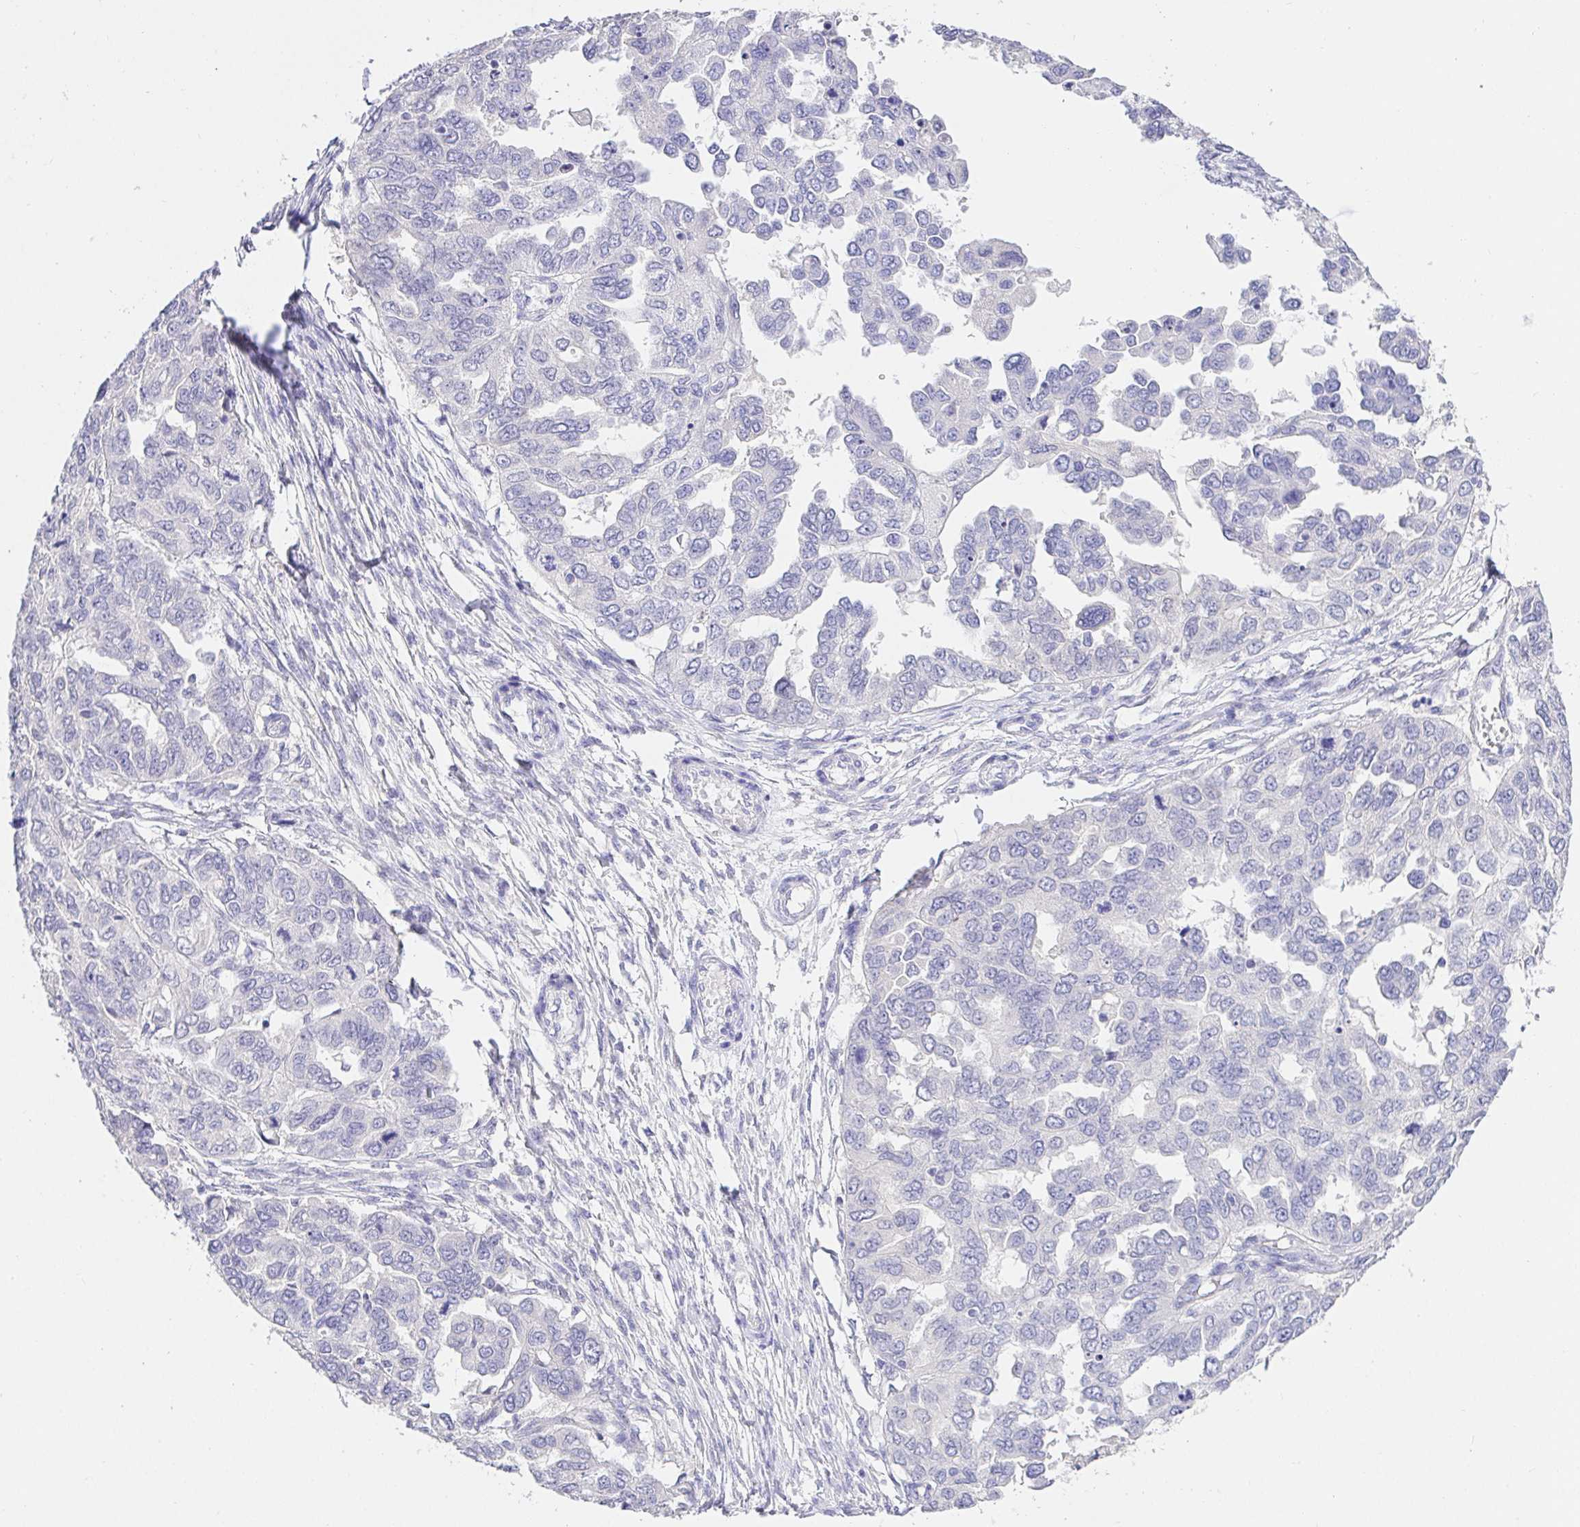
{"staining": {"intensity": "negative", "quantity": "none", "location": "none"}, "tissue": "ovarian cancer", "cell_type": "Tumor cells", "image_type": "cancer", "snomed": [{"axis": "morphology", "description": "Cystadenocarcinoma, serous, NOS"}, {"axis": "topography", "description": "Ovary"}], "caption": "Ovarian serous cystadenocarcinoma was stained to show a protein in brown. There is no significant positivity in tumor cells.", "gene": "CDO1", "patient": {"sex": "female", "age": 53}}